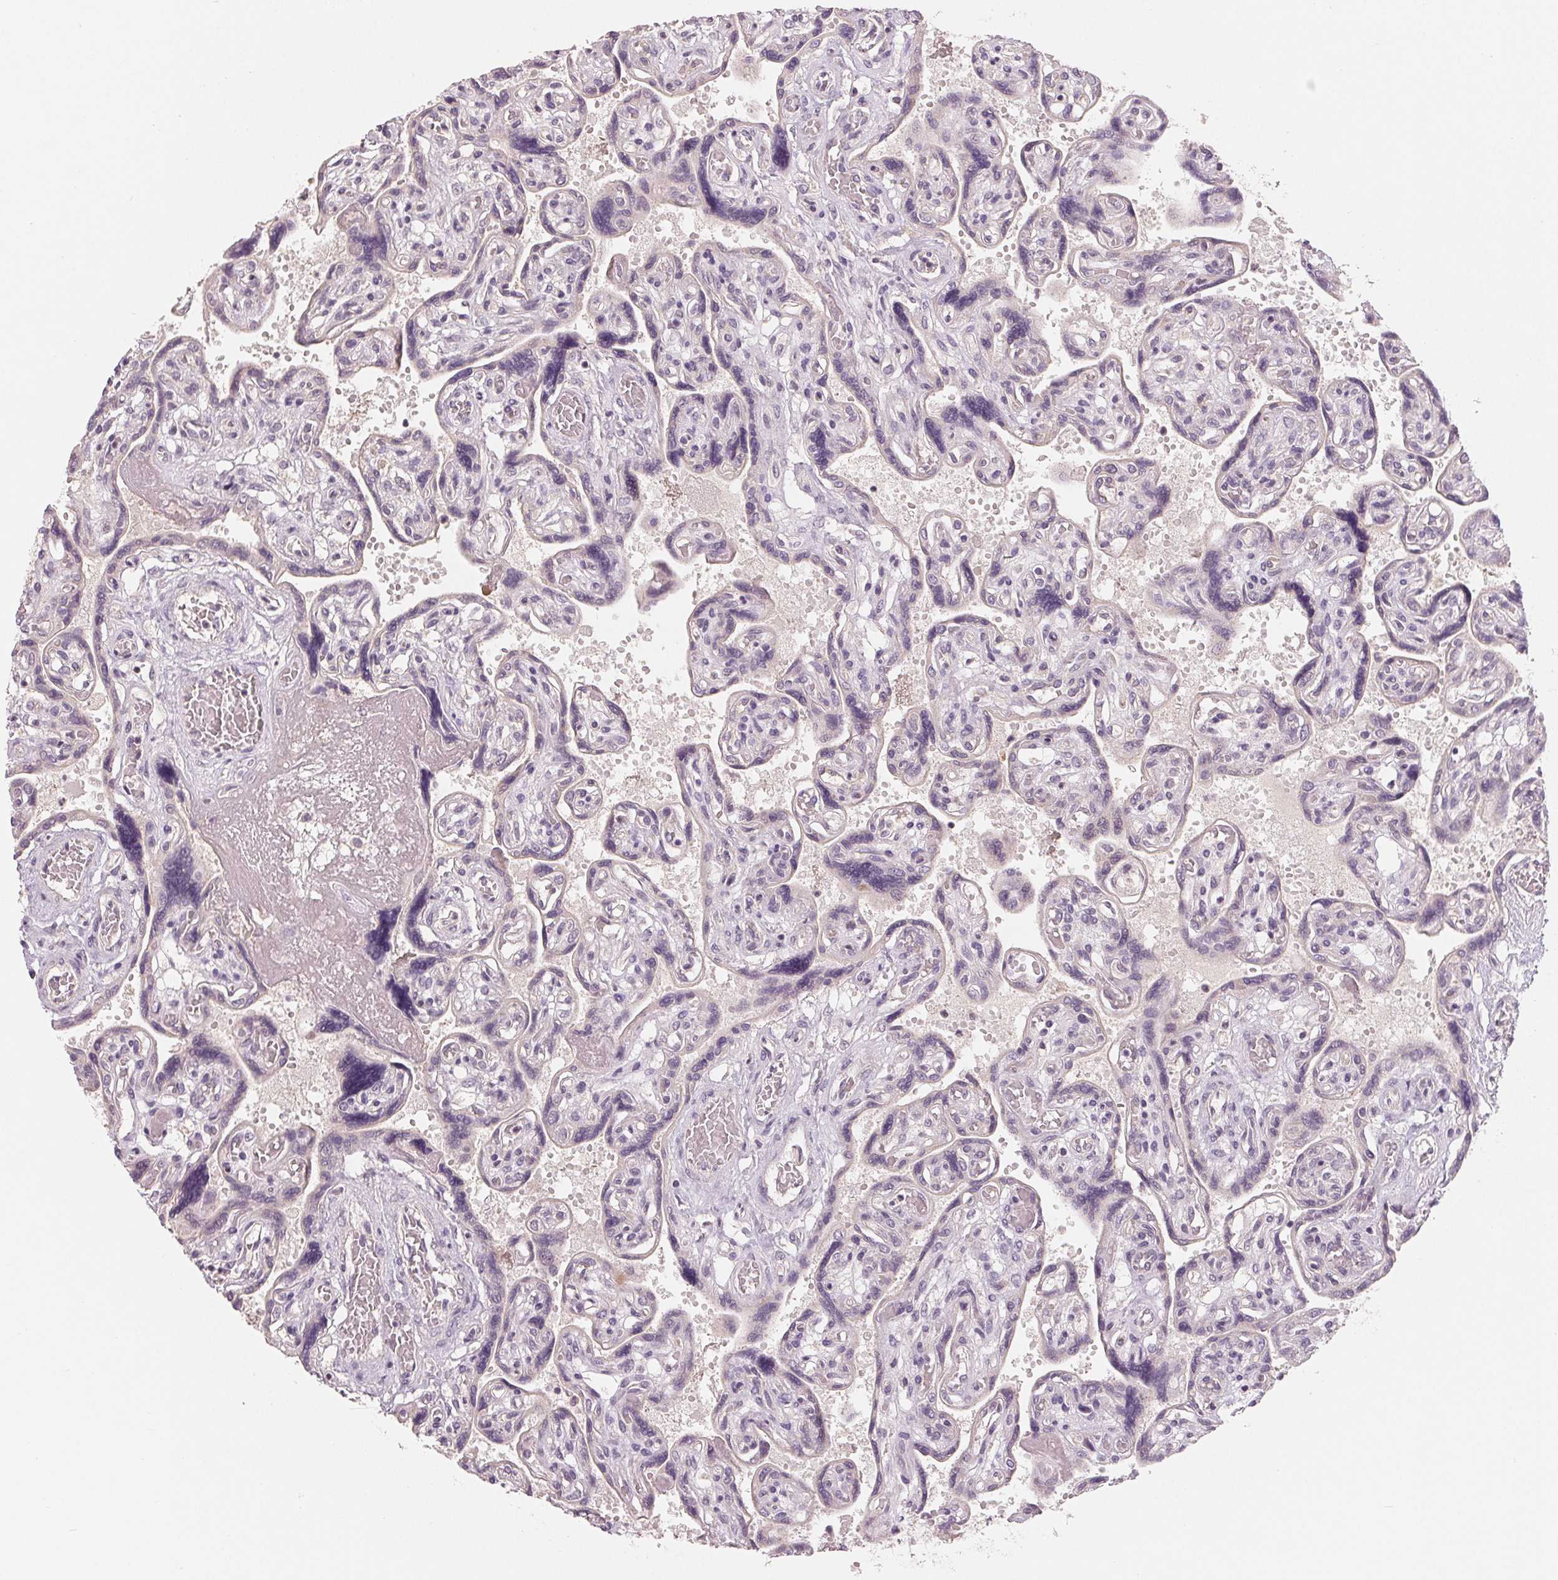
{"staining": {"intensity": "negative", "quantity": "none", "location": "none"}, "tissue": "placenta", "cell_type": "Decidual cells", "image_type": "normal", "snomed": [{"axis": "morphology", "description": "Normal tissue, NOS"}, {"axis": "topography", "description": "Placenta"}], "caption": "DAB (3,3'-diaminobenzidine) immunohistochemical staining of normal placenta displays no significant positivity in decidual cells. (IHC, brightfield microscopy, high magnification).", "gene": "AQP8", "patient": {"sex": "female", "age": 32}}